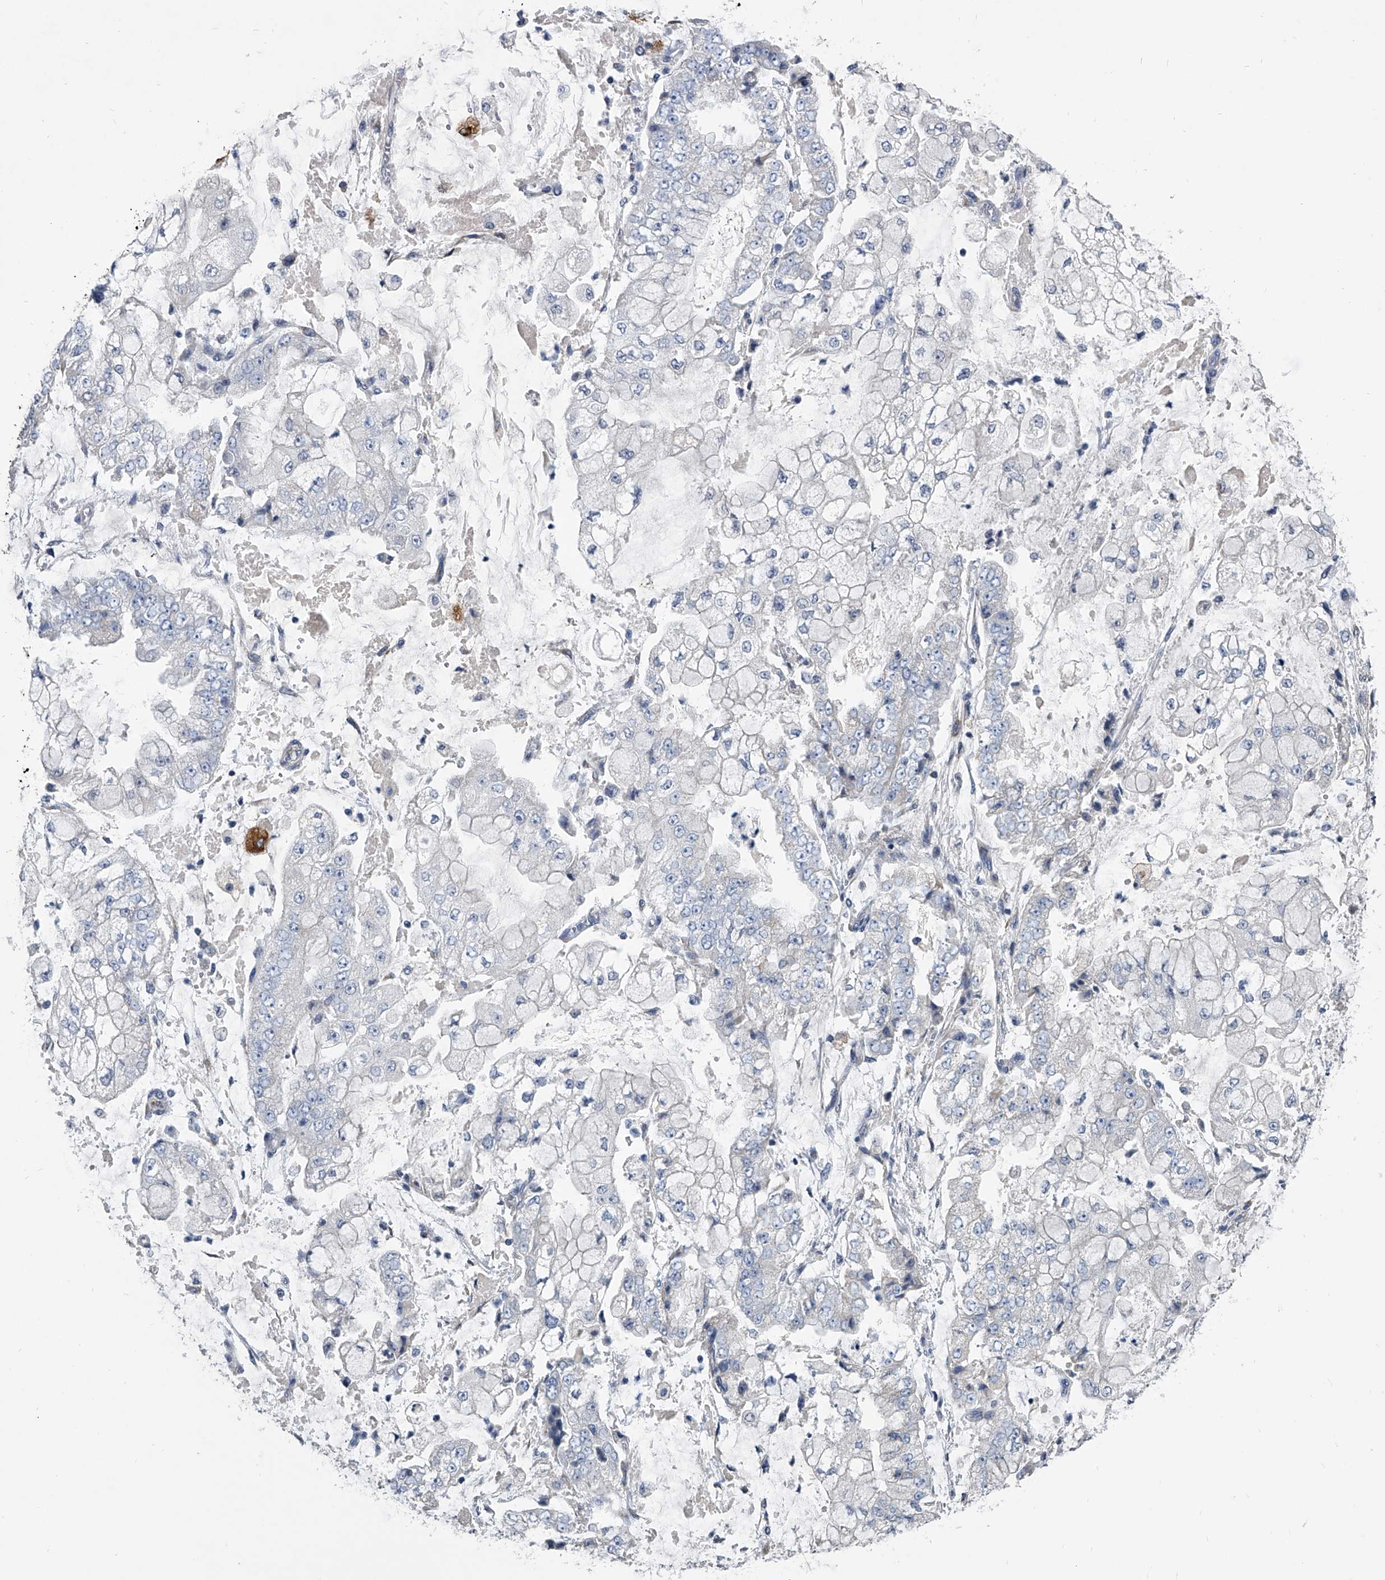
{"staining": {"intensity": "negative", "quantity": "none", "location": "none"}, "tissue": "stomach cancer", "cell_type": "Tumor cells", "image_type": "cancer", "snomed": [{"axis": "morphology", "description": "Adenocarcinoma, NOS"}, {"axis": "topography", "description": "Stomach"}], "caption": "High power microscopy photomicrograph of an IHC micrograph of stomach cancer (adenocarcinoma), revealing no significant expression in tumor cells.", "gene": "SPP1", "patient": {"sex": "male", "age": 76}}